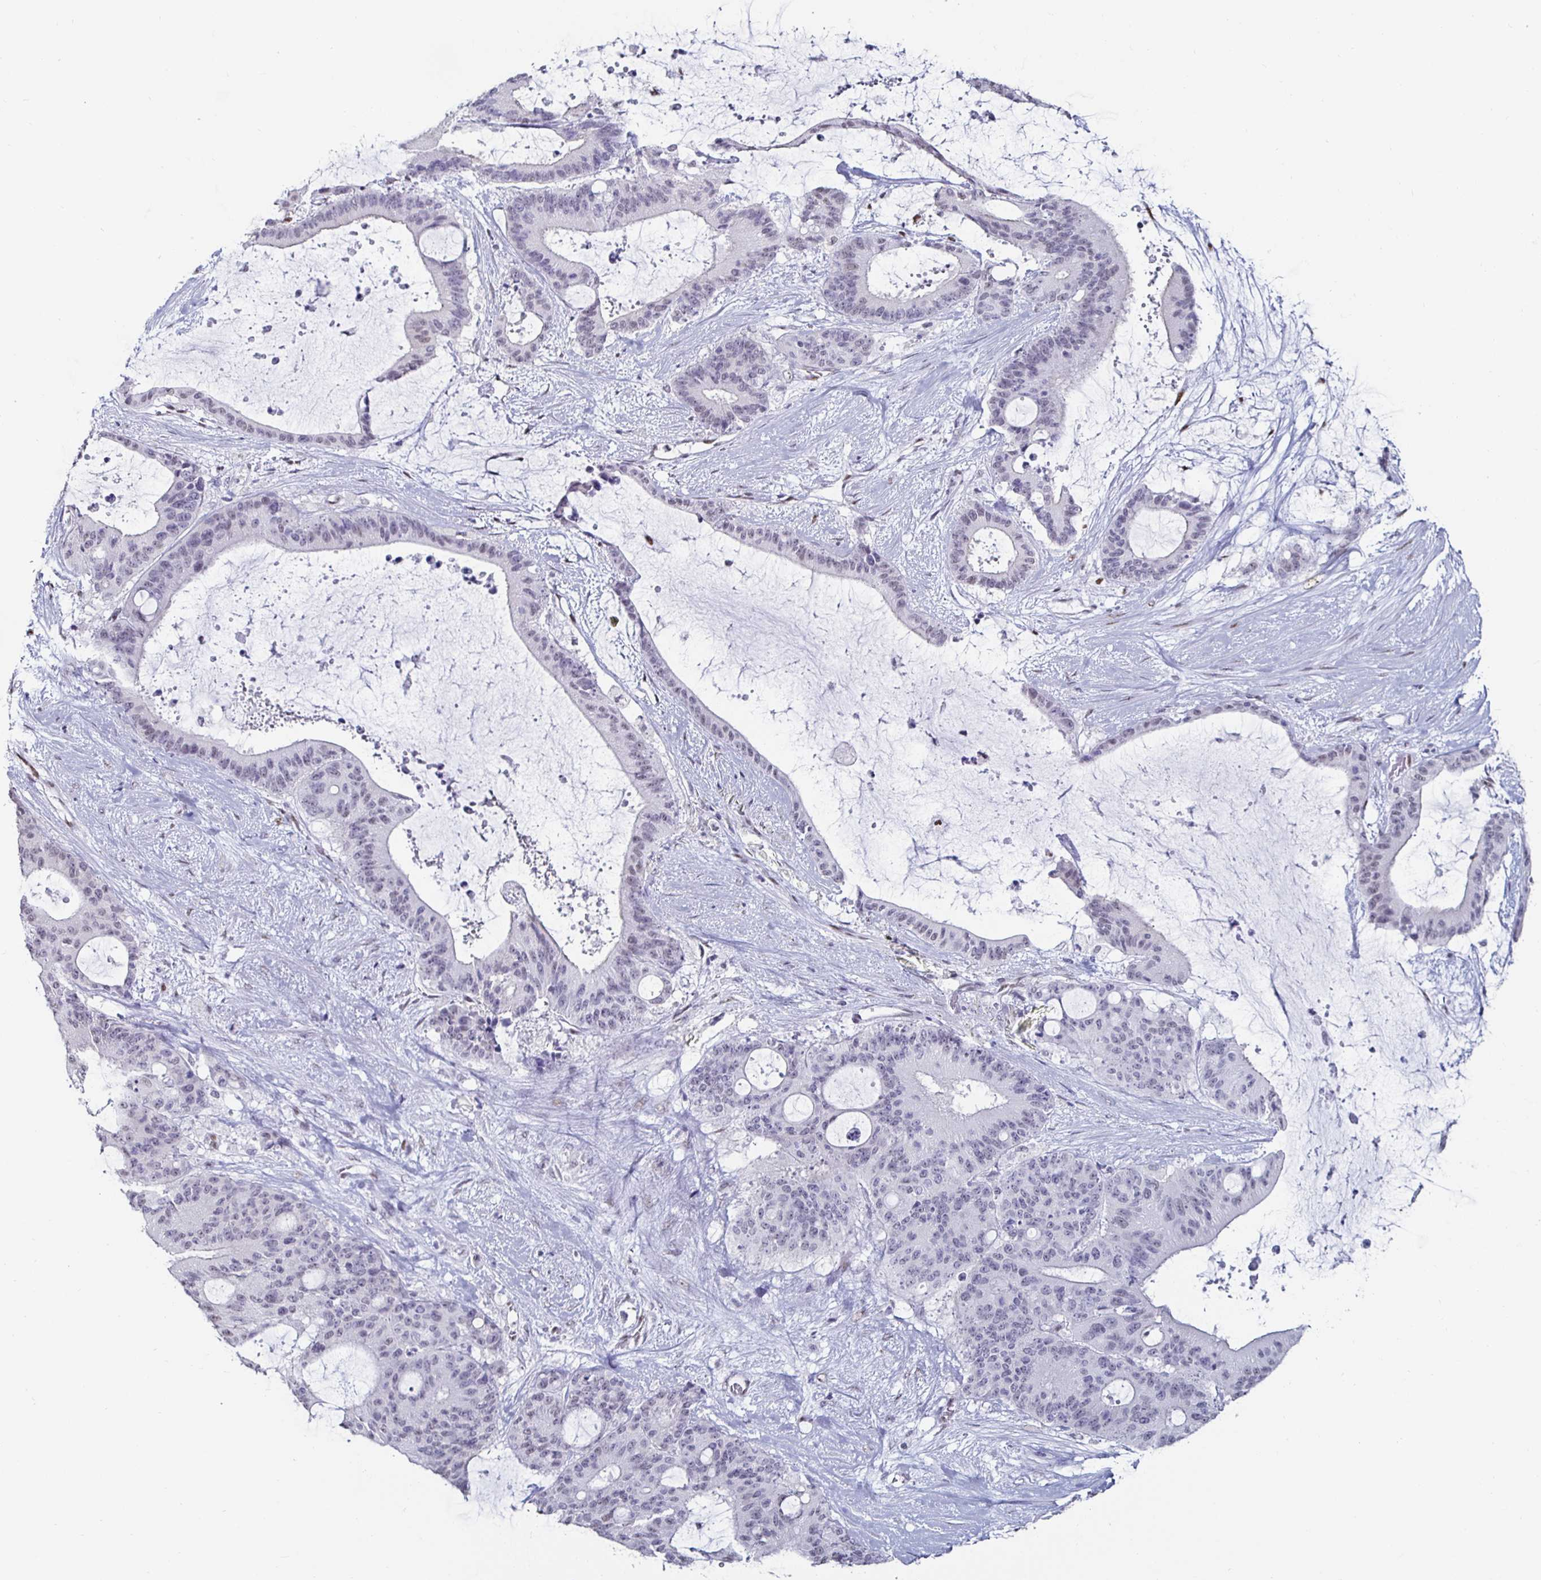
{"staining": {"intensity": "negative", "quantity": "none", "location": "none"}, "tissue": "liver cancer", "cell_type": "Tumor cells", "image_type": "cancer", "snomed": [{"axis": "morphology", "description": "Normal tissue, NOS"}, {"axis": "morphology", "description": "Cholangiocarcinoma"}, {"axis": "topography", "description": "Liver"}, {"axis": "topography", "description": "Peripheral nerve tissue"}], "caption": "IHC micrograph of human liver cancer stained for a protein (brown), which displays no expression in tumor cells. (DAB (3,3'-diaminobenzidine) immunohistochemistry (IHC) with hematoxylin counter stain).", "gene": "DDX39B", "patient": {"sex": "female", "age": 73}}